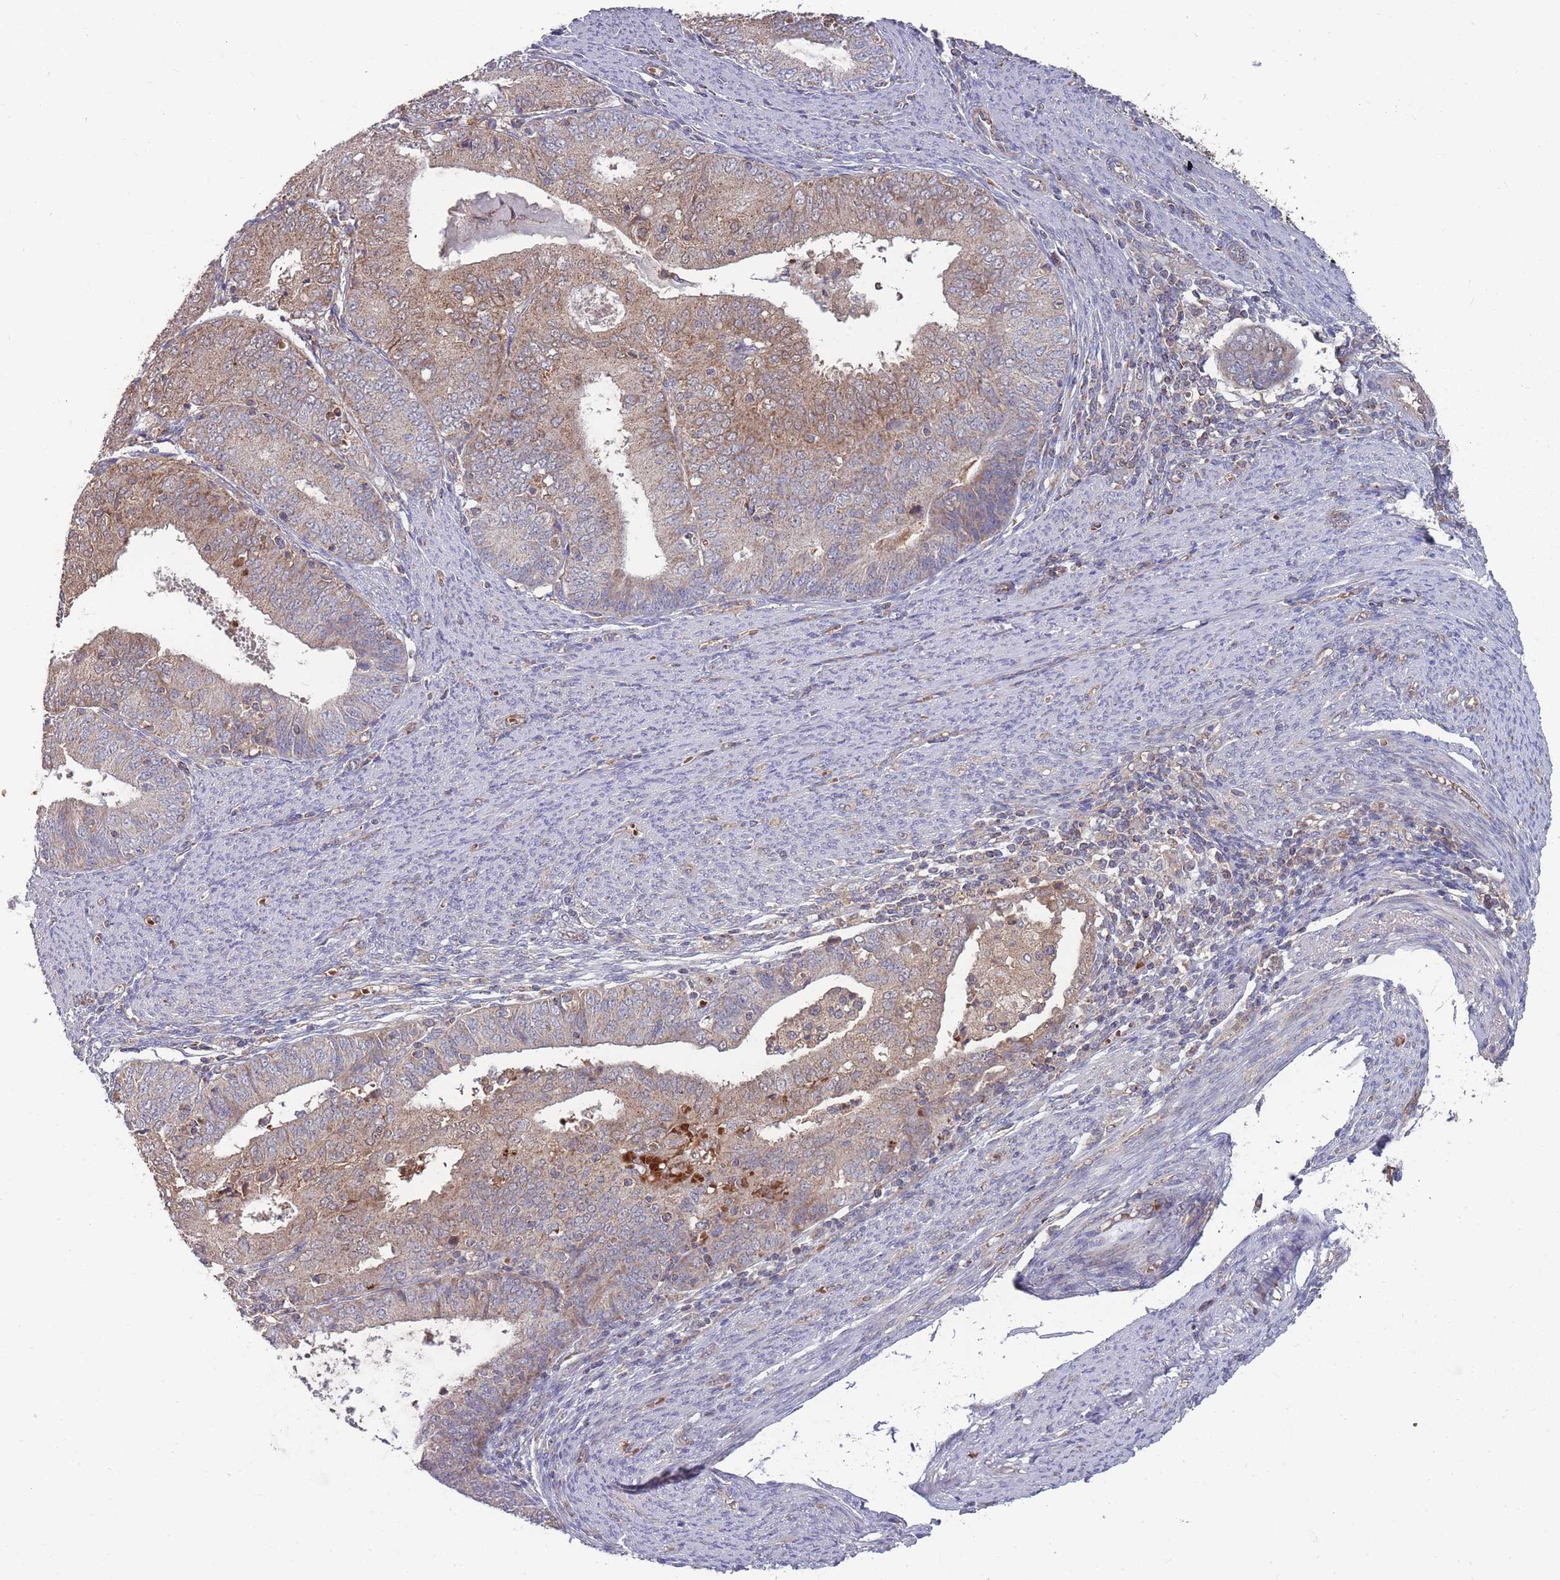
{"staining": {"intensity": "weak", "quantity": ">75%", "location": "cytoplasmic/membranous"}, "tissue": "endometrial cancer", "cell_type": "Tumor cells", "image_type": "cancer", "snomed": [{"axis": "morphology", "description": "Adenocarcinoma, NOS"}, {"axis": "topography", "description": "Endometrium"}], "caption": "Endometrial adenocarcinoma stained with a protein marker demonstrates weak staining in tumor cells.", "gene": "SLC35B4", "patient": {"sex": "female", "age": 57}}